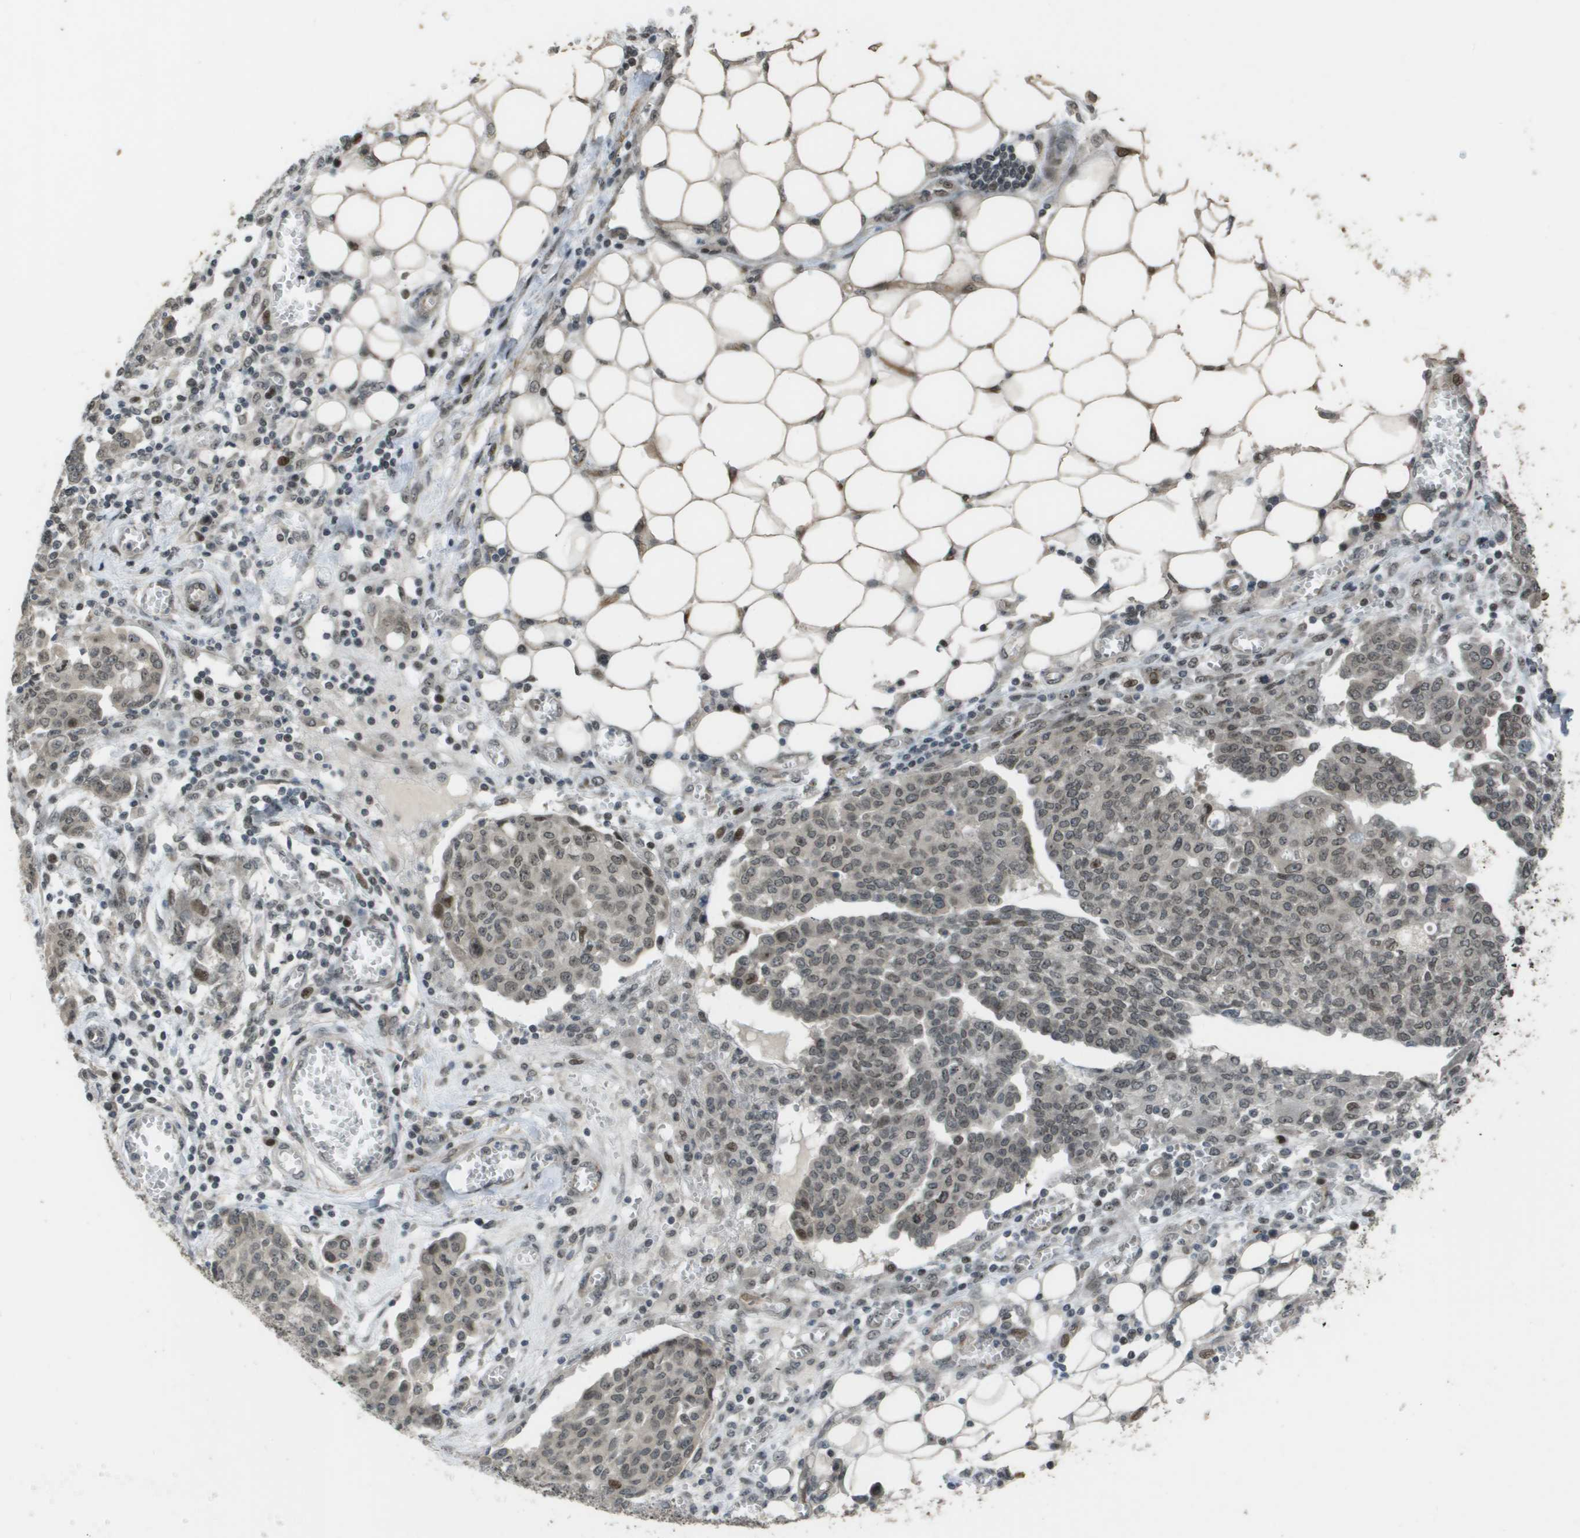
{"staining": {"intensity": "weak", "quantity": "<25%", "location": "nuclear"}, "tissue": "ovarian cancer", "cell_type": "Tumor cells", "image_type": "cancer", "snomed": [{"axis": "morphology", "description": "Cystadenocarcinoma, serous, NOS"}, {"axis": "topography", "description": "Soft tissue"}, {"axis": "topography", "description": "Ovary"}], "caption": "A high-resolution micrograph shows immunohistochemistry staining of ovarian cancer (serous cystadenocarcinoma), which shows no significant expression in tumor cells.", "gene": "KAT5", "patient": {"sex": "female", "age": 57}}